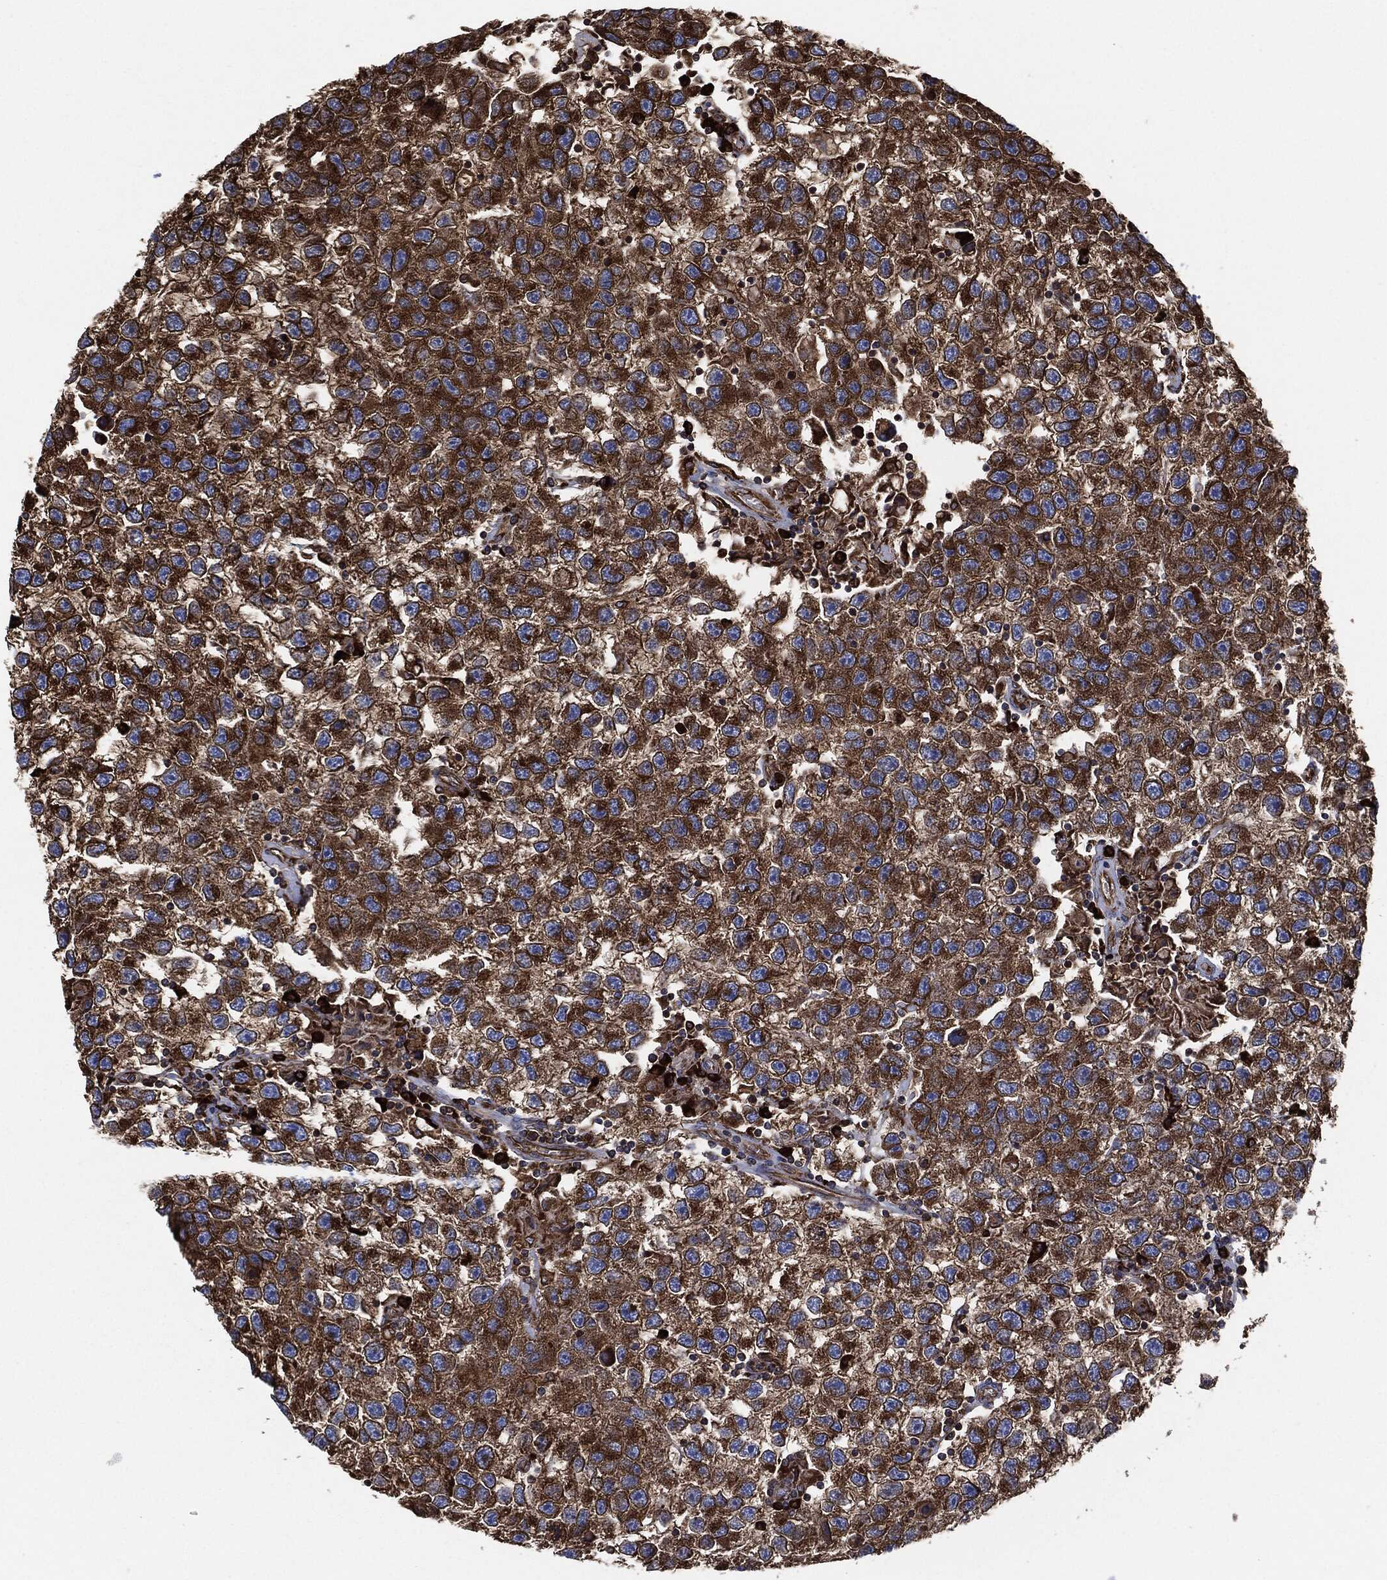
{"staining": {"intensity": "strong", "quantity": ">75%", "location": "cytoplasmic/membranous"}, "tissue": "testis cancer", "cell_type": "Tumor cells", "image_type": "cancer", "snomed": [{"axis": "morphology", "description": "Seminoma, NOS"}, {"axis": "topography", "description": "Testis"}], "caption": "A brown stain shows strong cytoplasmic/membranous expression of a protein in human seminoma (testis) tumor cells.", "gene": "AMFR", "patient": {"sex": "male", "age": 26}}